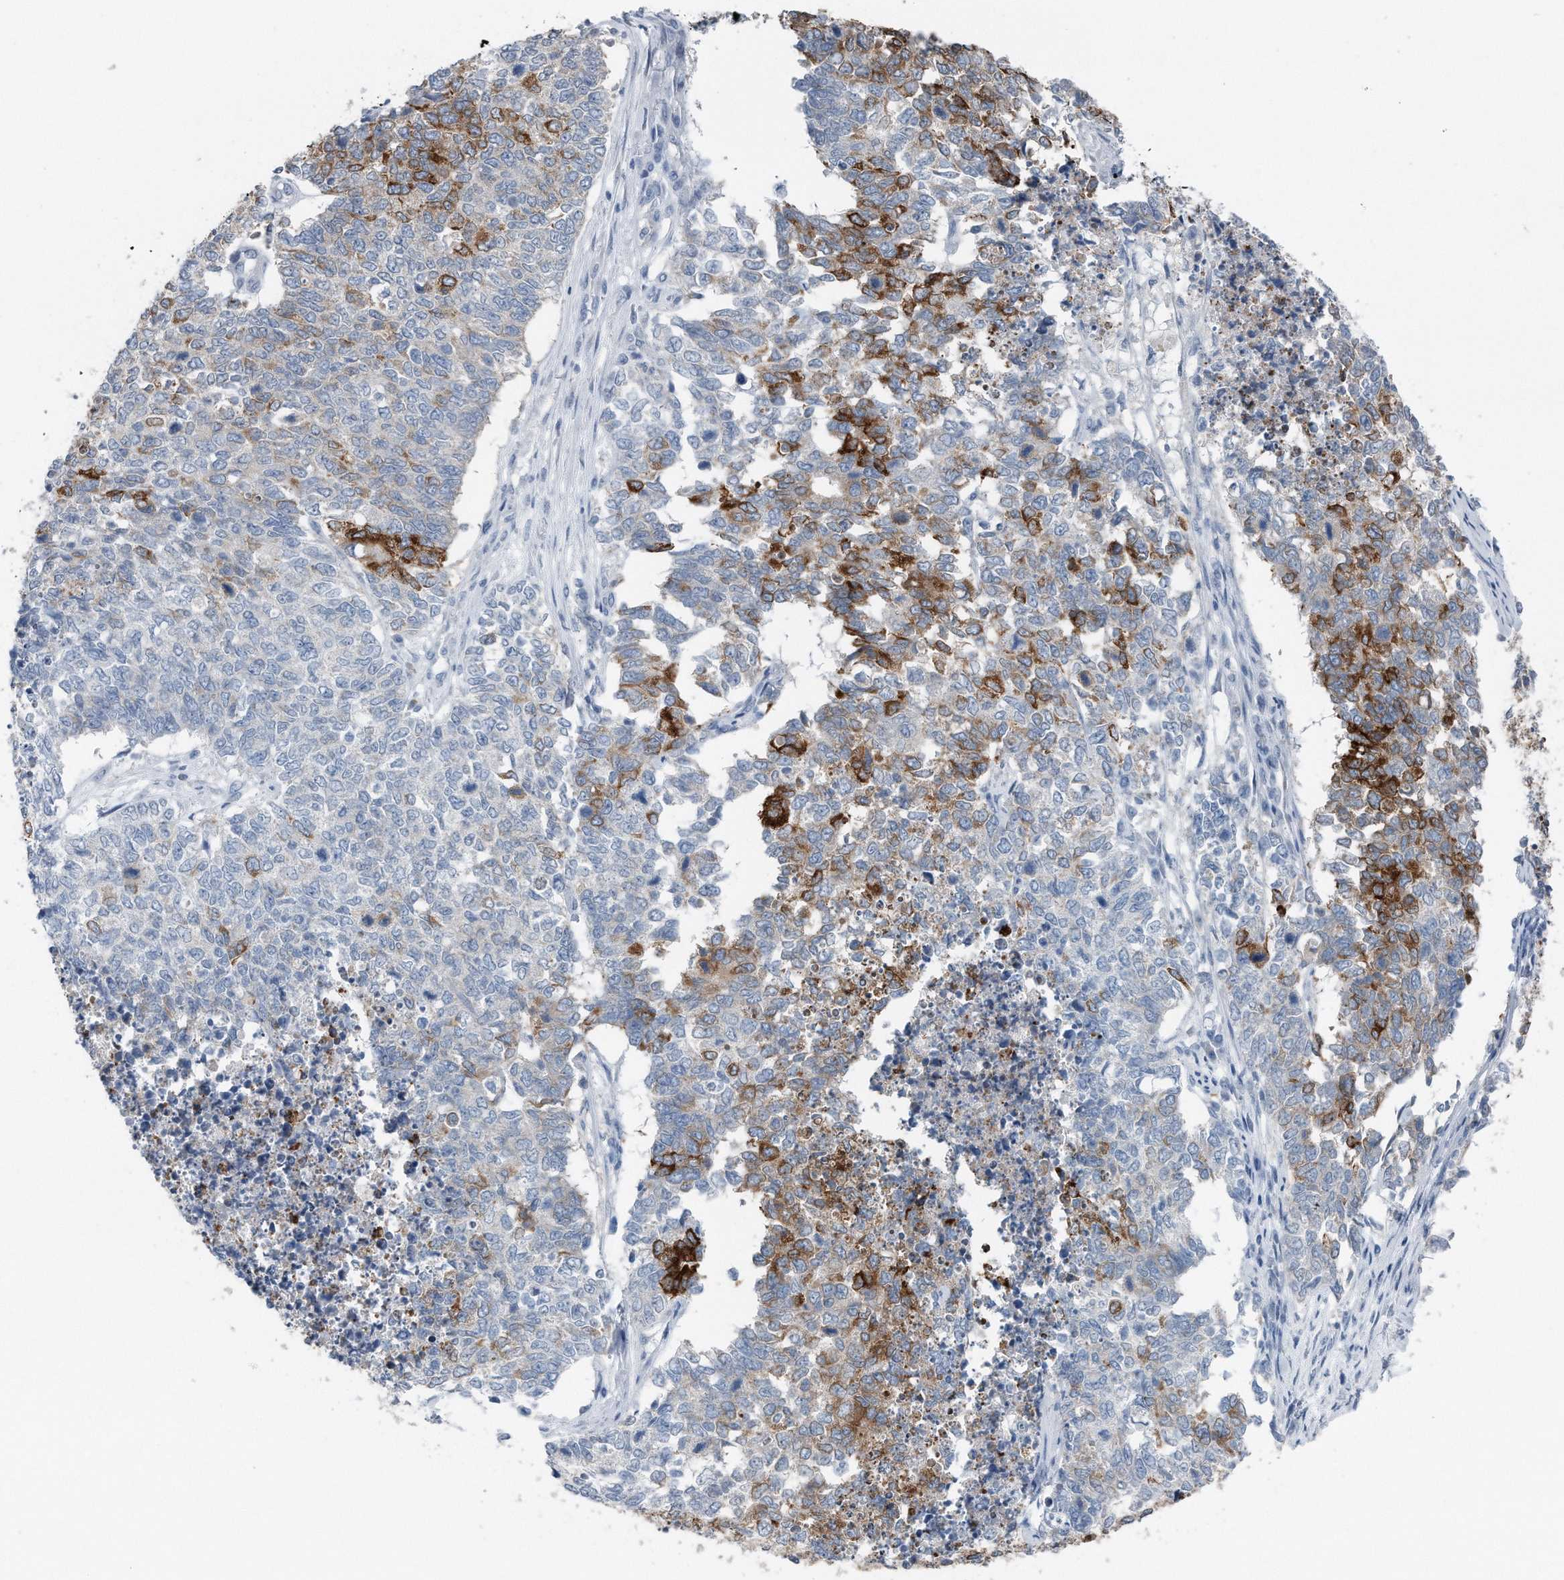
{"staining": {"intensity": "strong", "quantity": "<25%", "location": "cytoplasmic/membranous"}, "tissue": "cervical cancer", "cell_type": "Tumor cells", "image_type": "cancer", "snomed": [{"axis": "morphology", "description": "Squamous cell carcinoma, NOS"}, {"axis": "topography", "description": "Cervix"}], "caption": "High-power microscopy captured an IHC photomicrograph of cervical cancer, revealing strong cytoplasmic/membranous staining in about <25% of tumor cells.", "gene": "YRDC", "patient": {"sex": "female", "age": 63}}